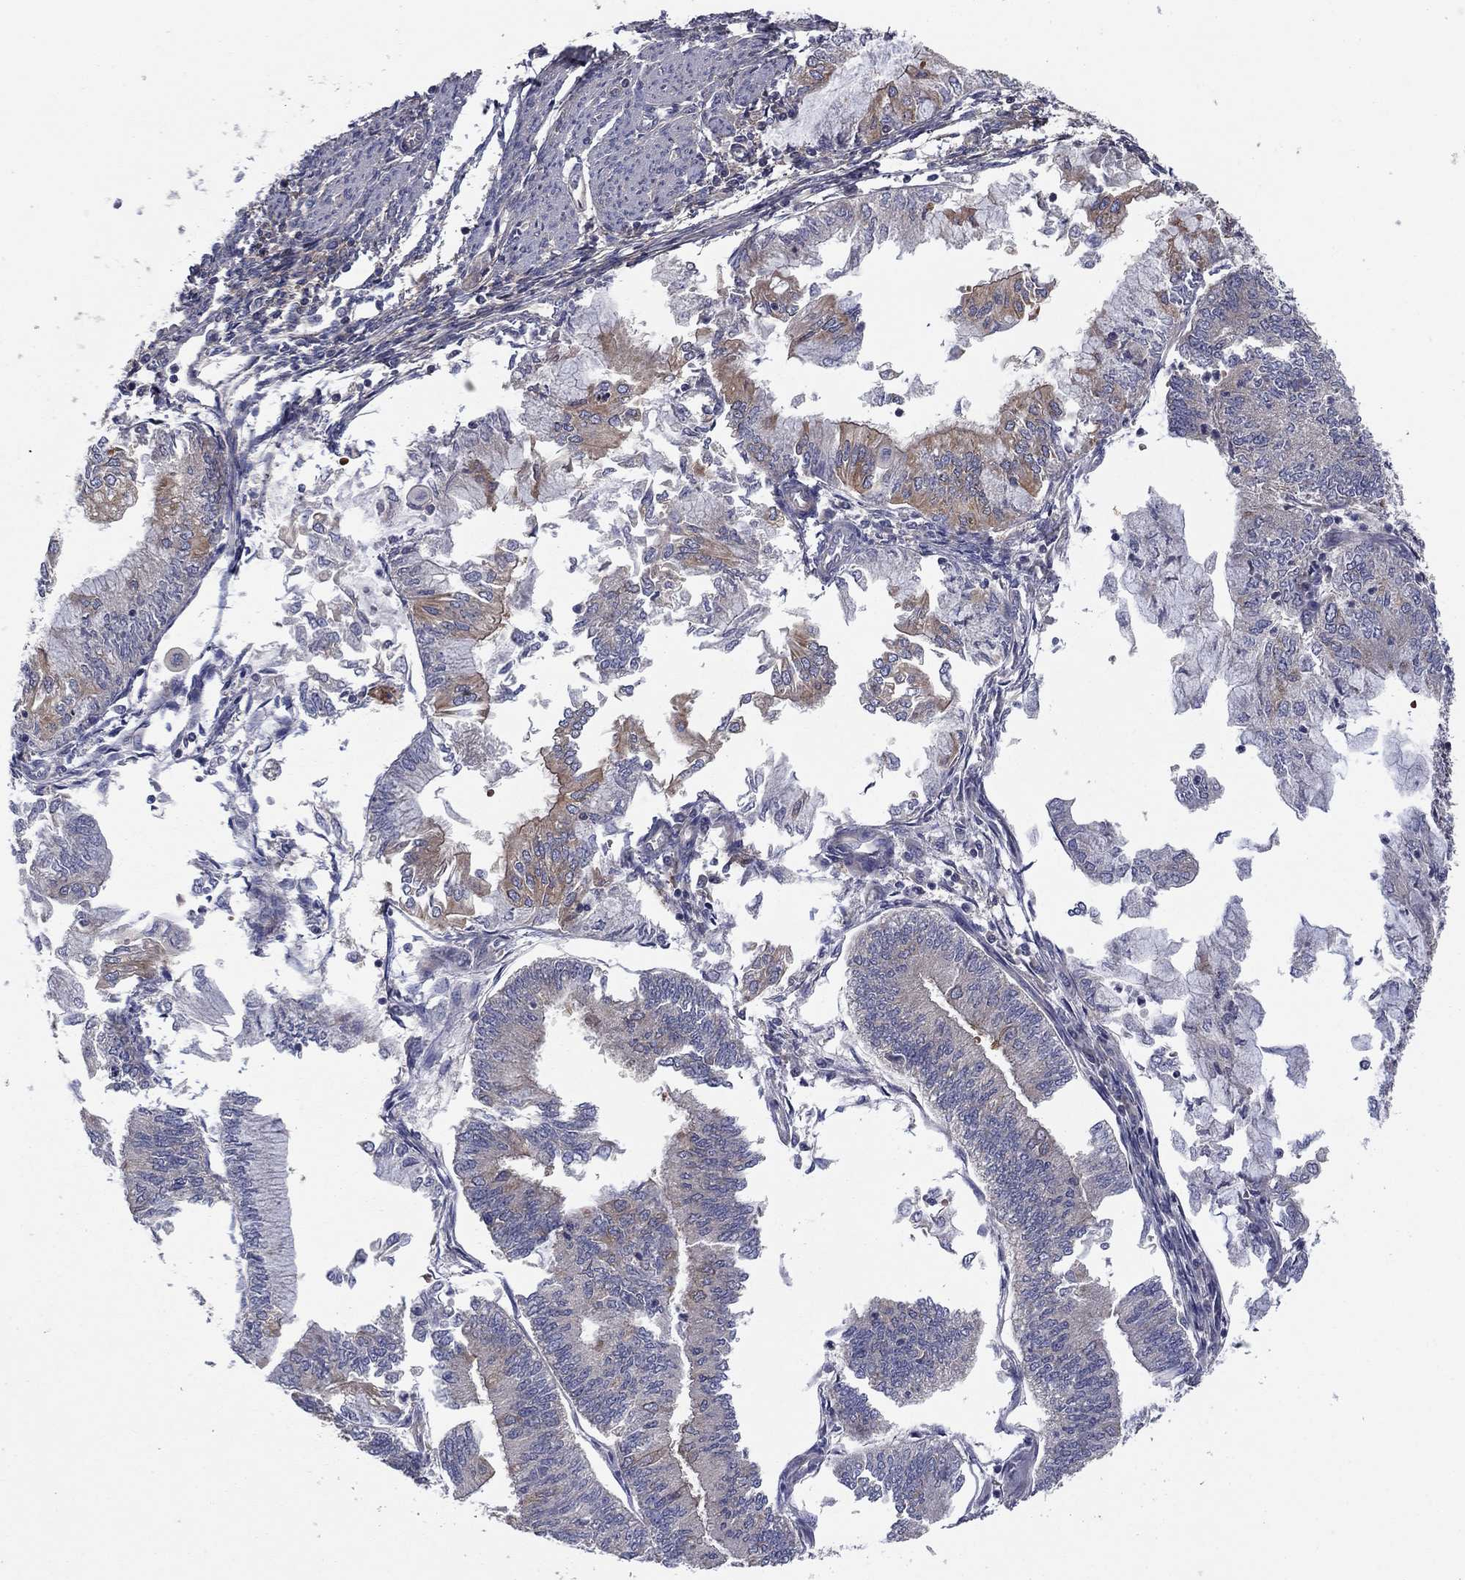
{"staining": {"intensity": "moderate", "quantity": "<25%", "location": "cytoplasmic/membranous"}, "tissue": "endometrial cancer", "cell_type": "Tumor cells", "image_type": "cancer", "snomed": [{"axis": "morphology", "description": "Adenocarcinoma, NOS"}, {"axis": "topography", "description": "Endometrium"}], "caption": "Moderate cytoplasmic/membranous expression for a protein is identified in about <25% of tumor cells of endometrial cancer (adenocarcinoma) using immunohistochemistry (IHC).", "gene": "RNF123", "patient": {"sex": "female", "age": 59}}